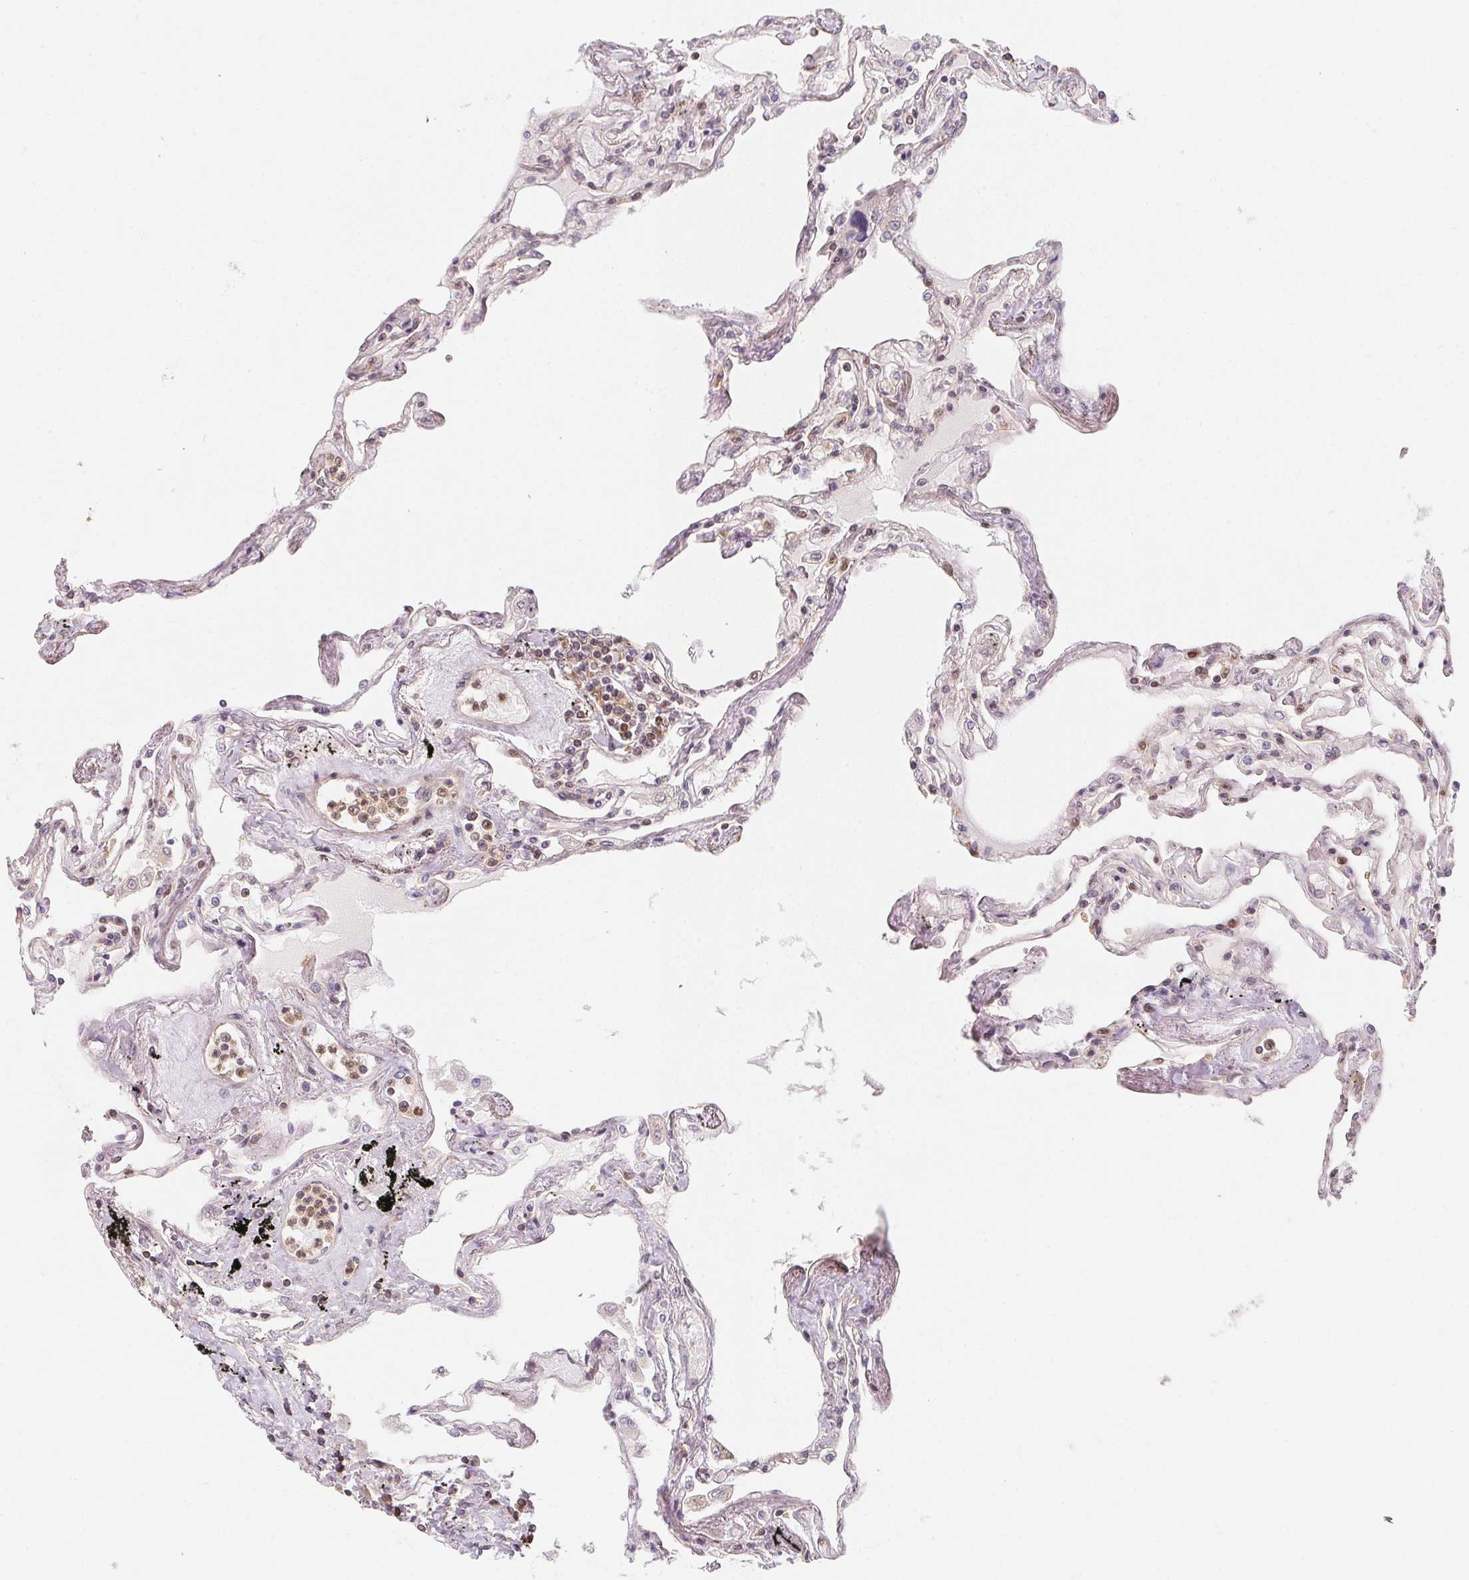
{"staining": {"intensity": "moderate", "quantity": "25%-75%", "location": "cytoplasmic/membranous,nuclear"}, "tissue": "lung", "cell_type": "Alveolar cells", "image_type": "normal", "snomed": [{"axis": "morphology", "description": "Normal tissue, NOS"}, {"axis": "morphology", "description": "Adenocarcinoma, NOS"}, {"axis": "topography", "description": "Cartilage tissue"}, {"axis": "topography", "description": "Lung"}], "caption": "Immunohistochemical staining of normal human lung exhibits medium levels of moderate cytoplasmic/membranous,nuclear staining in about 25%-75% of alveolar cells. The staining was performed using DAB (3,3'-diaminobenzidine), with brown indicating positive protein expression. Nuclei are stained blue with hematoxylin.", "gene": "ANKRD13A", "patient": {"sex": "female", "age": 67}}